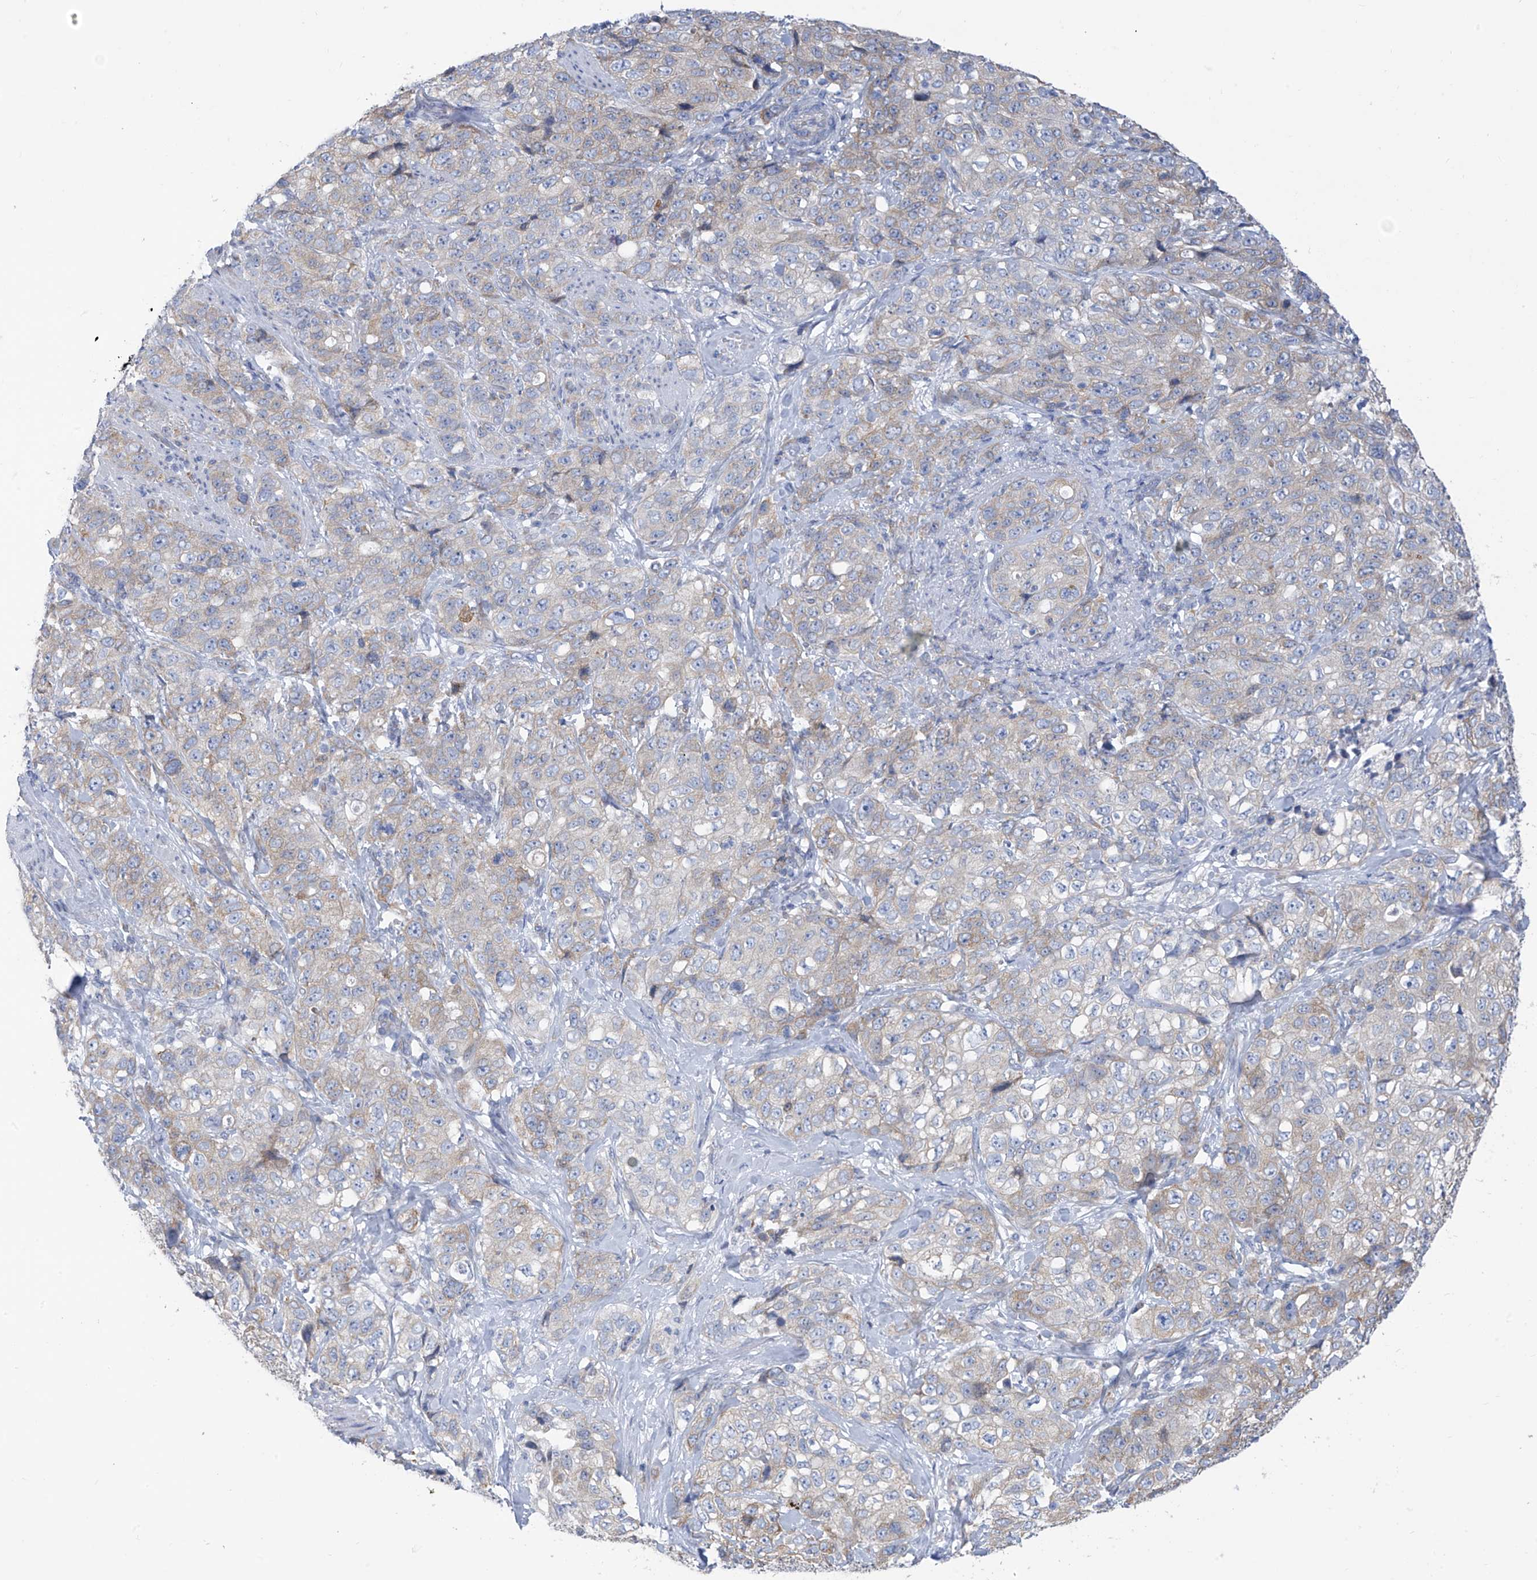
{"staining": {"intensity": "weak", "quantity": "<25%", "location": "cytoplasmic/membranous"}, "tissue": "stomach cancer", "cell_type": "Tumor cells", "image_type": "cancer", "snomed": [{"axis": "morphology", "description": "Adenocarcinoma, NOS"}, {"axis": "topography", "description": "Stomach"}], "caption": "A high-resolution histopathology image shows IHC staining of stomach adenocarcinoma, which demonstrates no significant expression in tumor cells. (DAB immunohistochemistry (IHC) visualized using brightfield microscopy, high magnification).", "gene": "RCN2", "patient": {"sex": "male", "age": 48}}